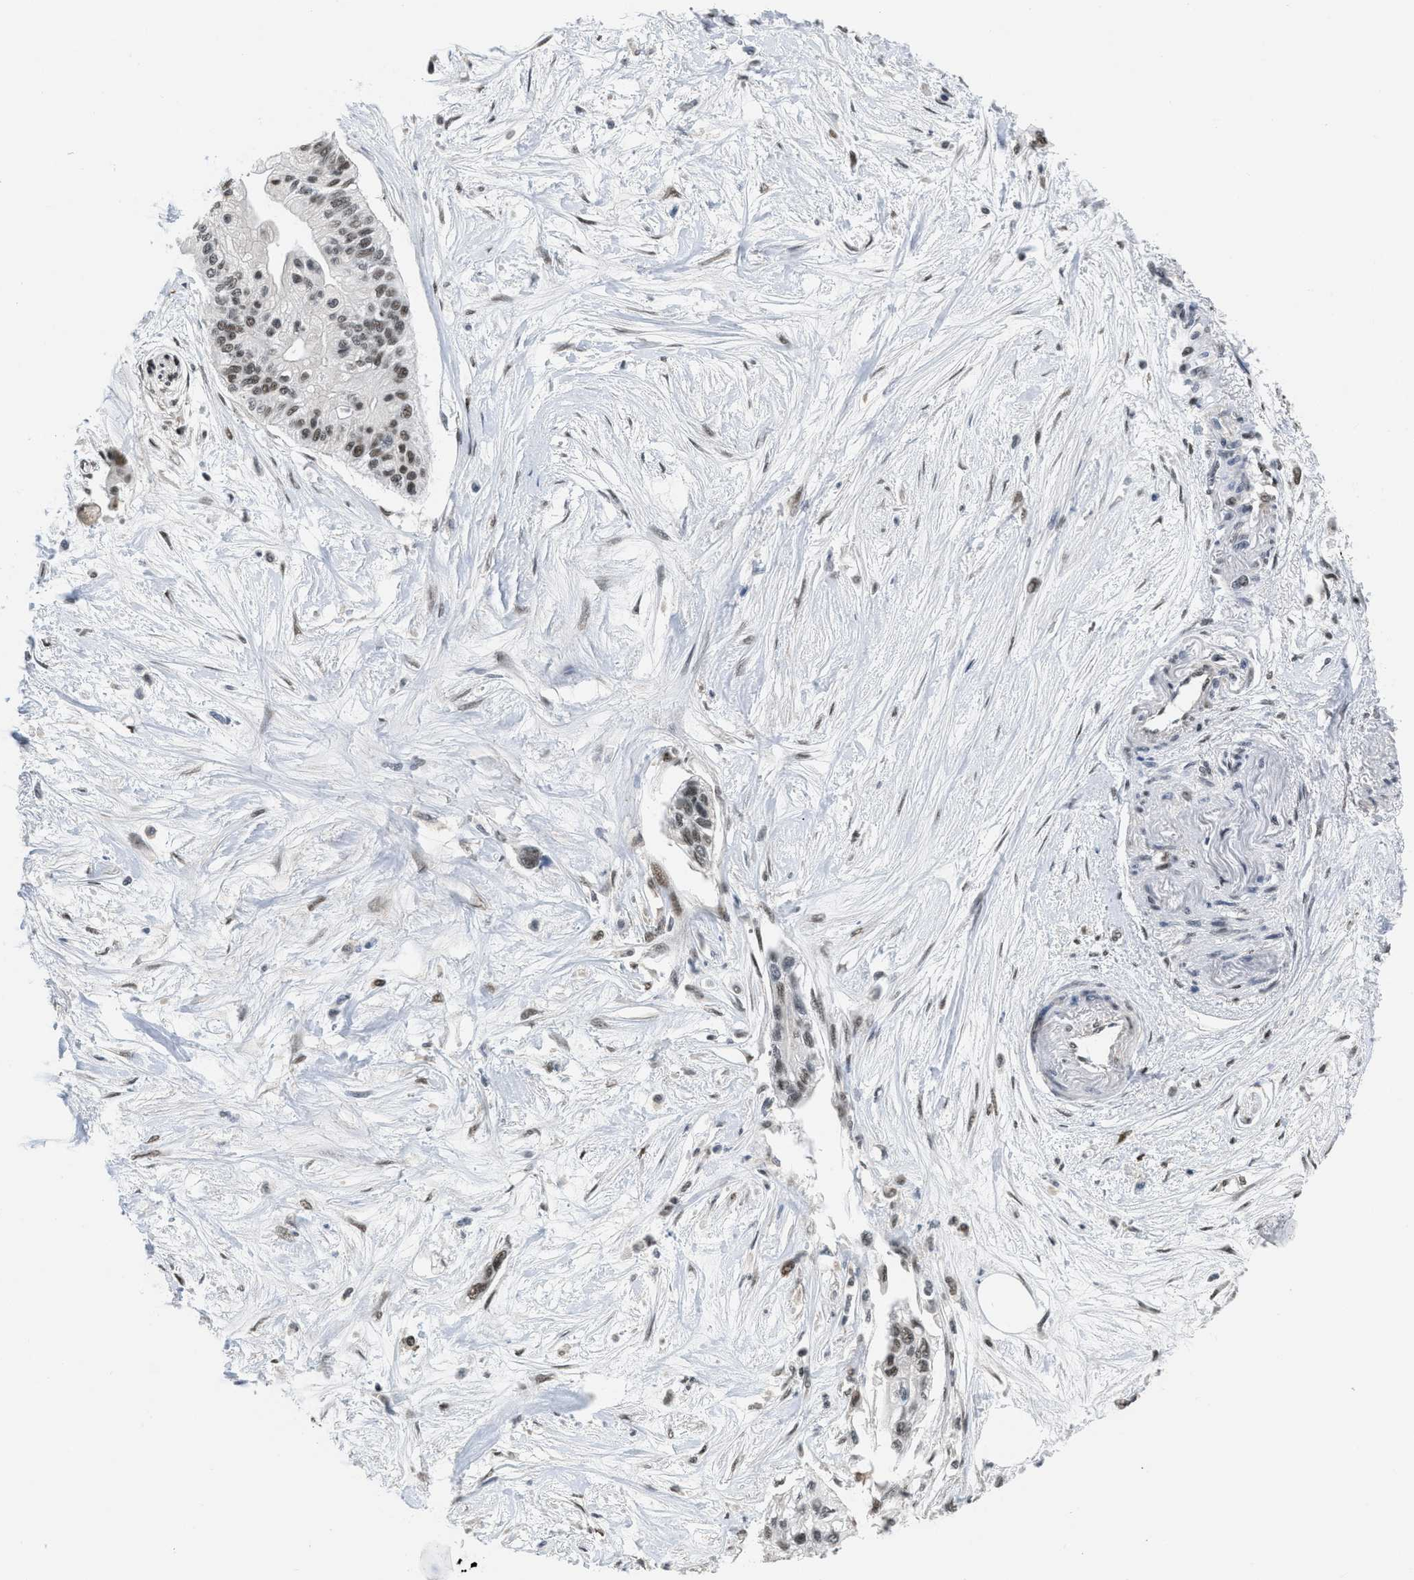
{"staining": {"intensity": "weak", "quantity": "25%-75%", "location": "nuclear"}, "tissue": "pancreatic cancer", "cell_type": "Tumor cells", "image_type": "cancer", "snomed": [{"axis": "morphology", "description": "Adenocarcinoma, NOS"}, {"axis": "topography", "description": "Pancreas"}], "caption": "High-magnification brightfield microscopy of pancreatic adenocarcinoma stained with DAB (brown) and counterstained with hematoxylin (blue). tumor cells exhibit weak nuclear positivity is present in about25%-75% of cells. Ihc stains the protein of interest in brown and the nuclei are stained blue.", "gene": "CUL4B", "patient": {"sex": "female", "age": 77}}